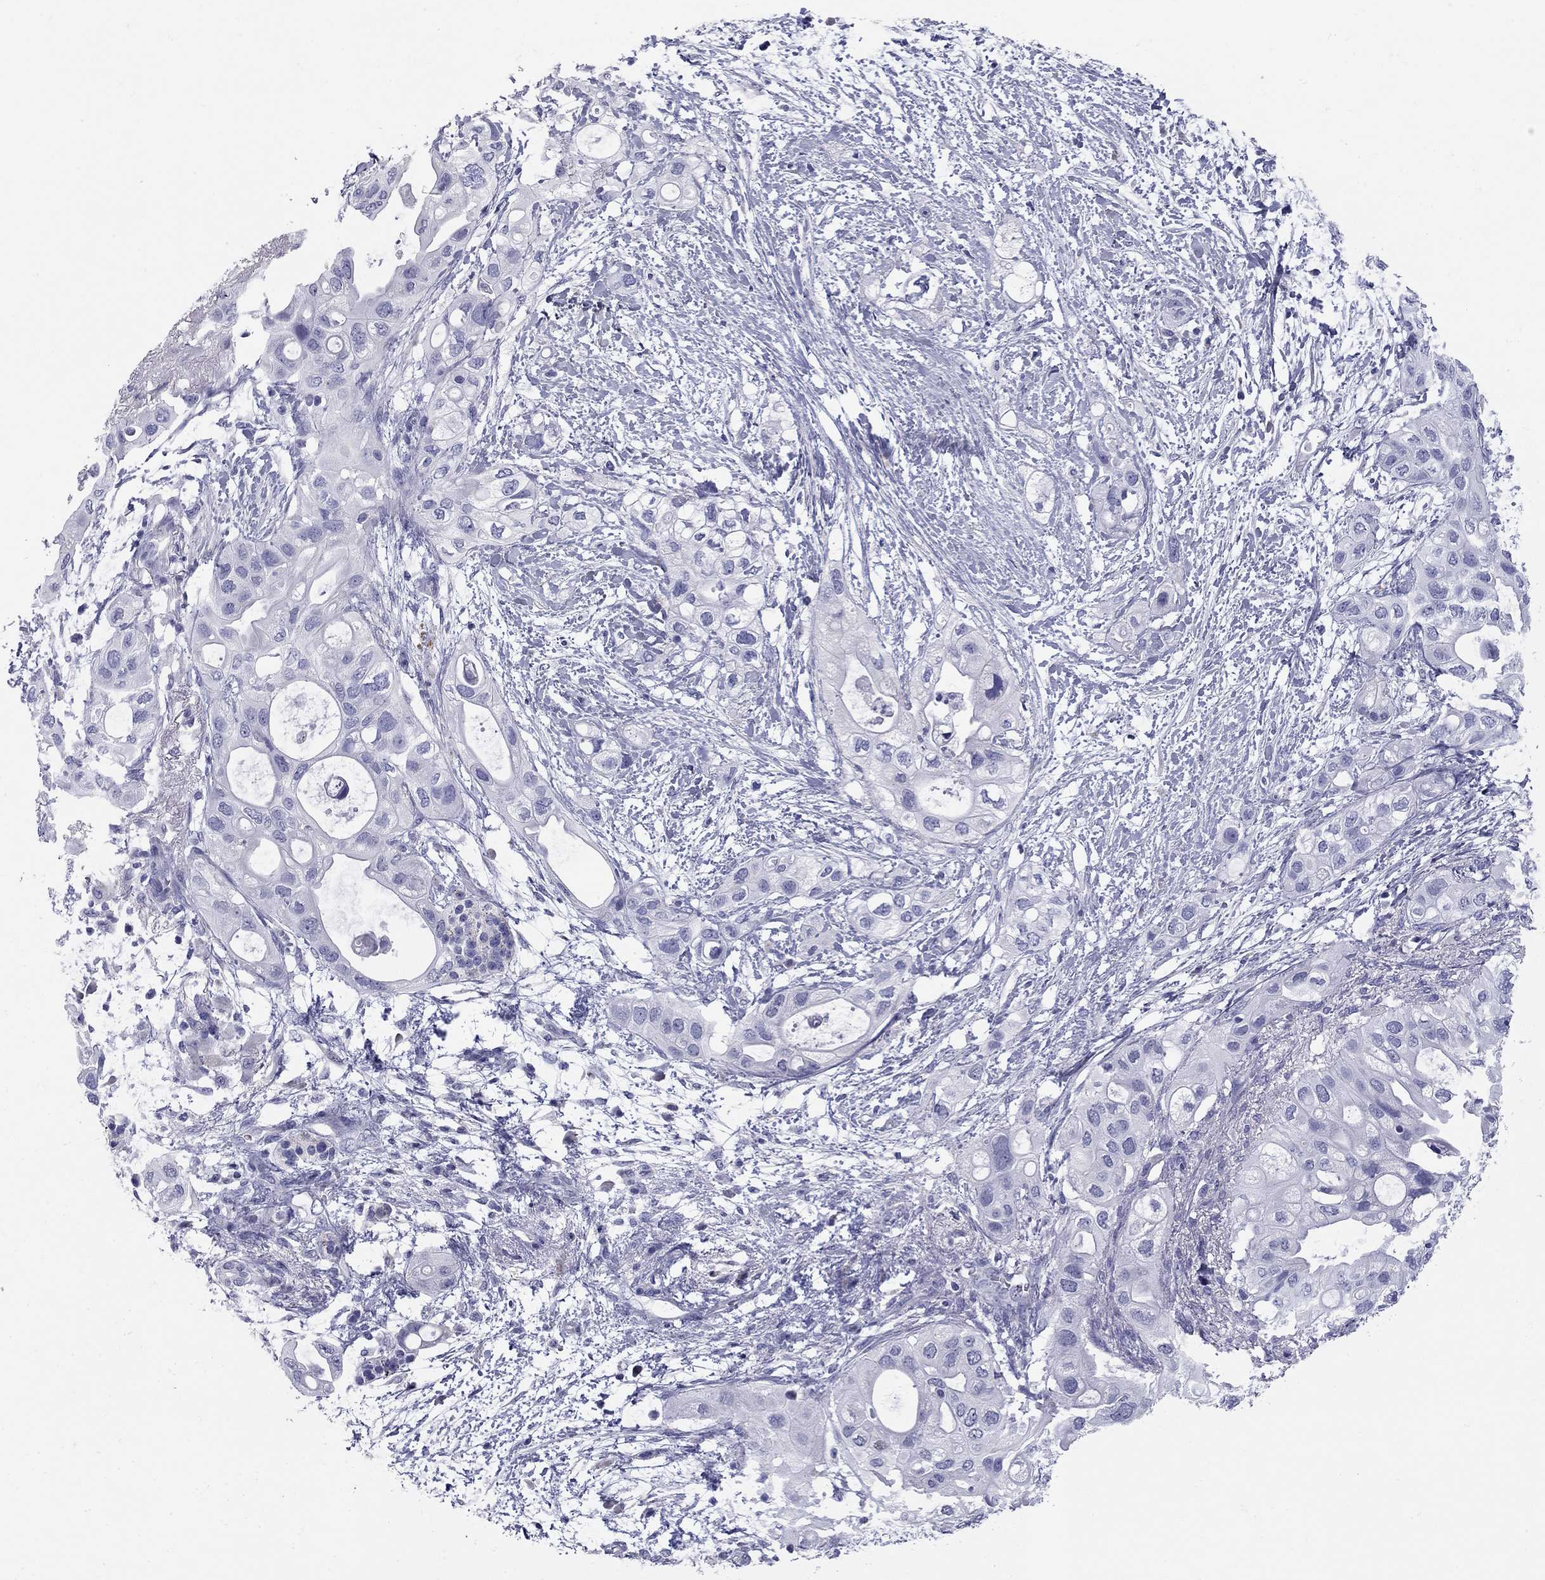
{"staining": {"intensity": "negative", "quantity": "none", "location": "none"}, "tissue": "pancreatic cancer", "cell_type": "Tumor cells", "image_type": "cancer", "snomed": [{"axis": "morphology", "description": "Adenocarcinoma, NOS"}, {"axis": "topography", "description": "Pancreas"}], "caption": "A micrograph of adenocarcinoma (pancreatic) stained for a protein shows no brown staining in tumor cells. The staining was performed using DAB (3,3'-diaminobenzidine) to visualize the protein expression in brown, while the nuclei were stained in blue with hematoxylin (Magnification: 20x).", "gene": "C8orf88", "patient": {"sex": "female", "age": 72}}